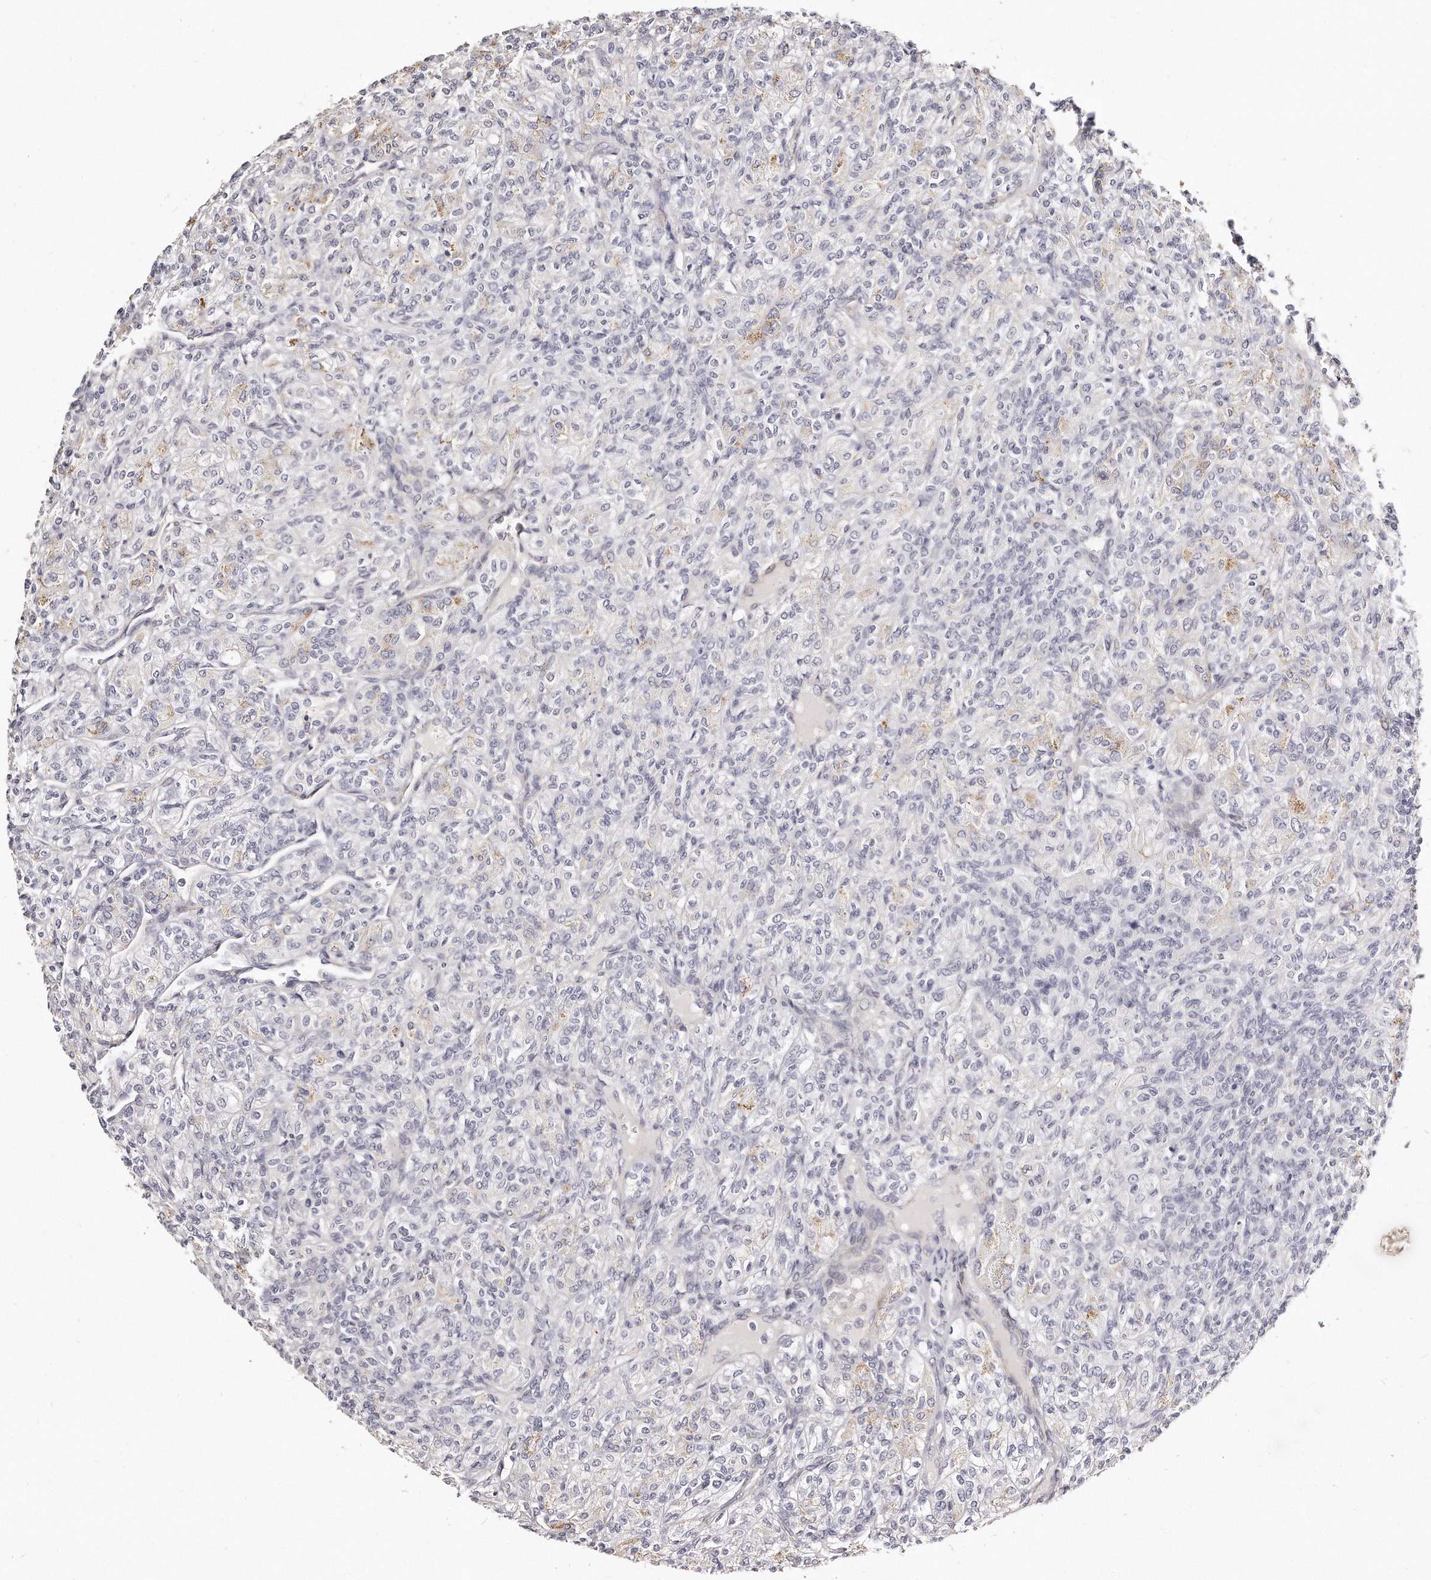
{"staining": {"intensity": "negative", "quantity": "none", "location": "none"}, "tissue": "renal cancer", "cell_type": "Tumor cells", "image_type": "cancer", "snomed": [{"axis": "morphology", "description": "Adenocarcinoma, NOS"}, {"axis": "topography", "description": "Kidney"}], "caption": "The immunohistochemistry (IHC) histopathology image has no significant staining in tumor cells of renal adenocarcinoma tissue. (Stains: DAB IHC with hematoxylin counter stain, Microscopy: brightfield microscopy at high magnification).", "gene": "LMOD1", "patient": {"sex": "male", "age": 77}}